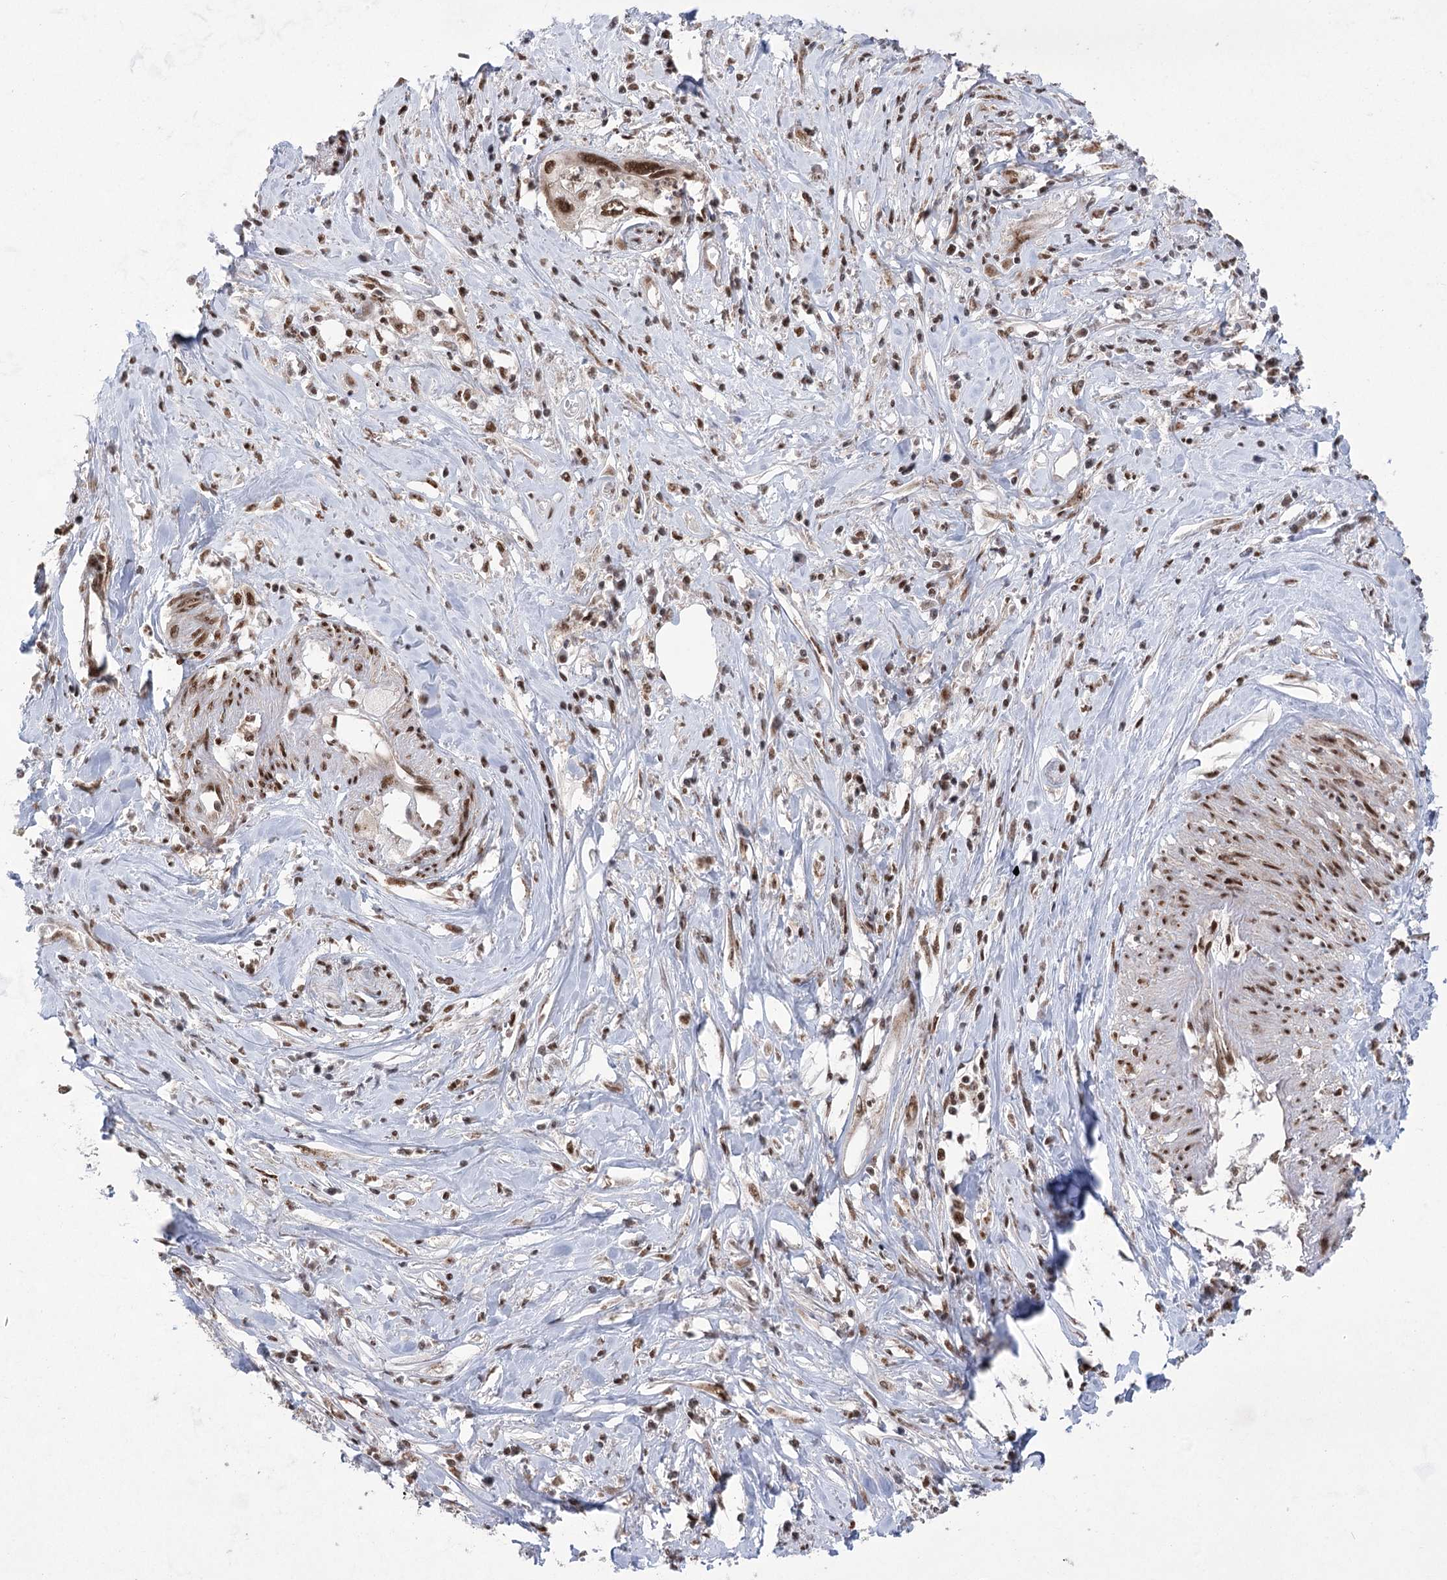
{"staining": {"intensity": "moderate", "quantity": ">75%", "location": "nuclear"}, "tissue": "cervical cancer", "cell_type": "Tumor cells", "image_type": "cancer", "snomed": [{"axis": "morphology", "description": "Squamous cell carcinoma, NOS"}, {"axis": "topography", "description": "Cervix"}], "caption": "Immunohistochemistry micrograph of human cervical squamous cell carcinoma stained for a protein (brown), which reveals medium levels of moderate nuclear positivity in about >75% of tumor cells.", "gene": "ZCCHC8", "patient": {"sex": "female", "age": 31}}